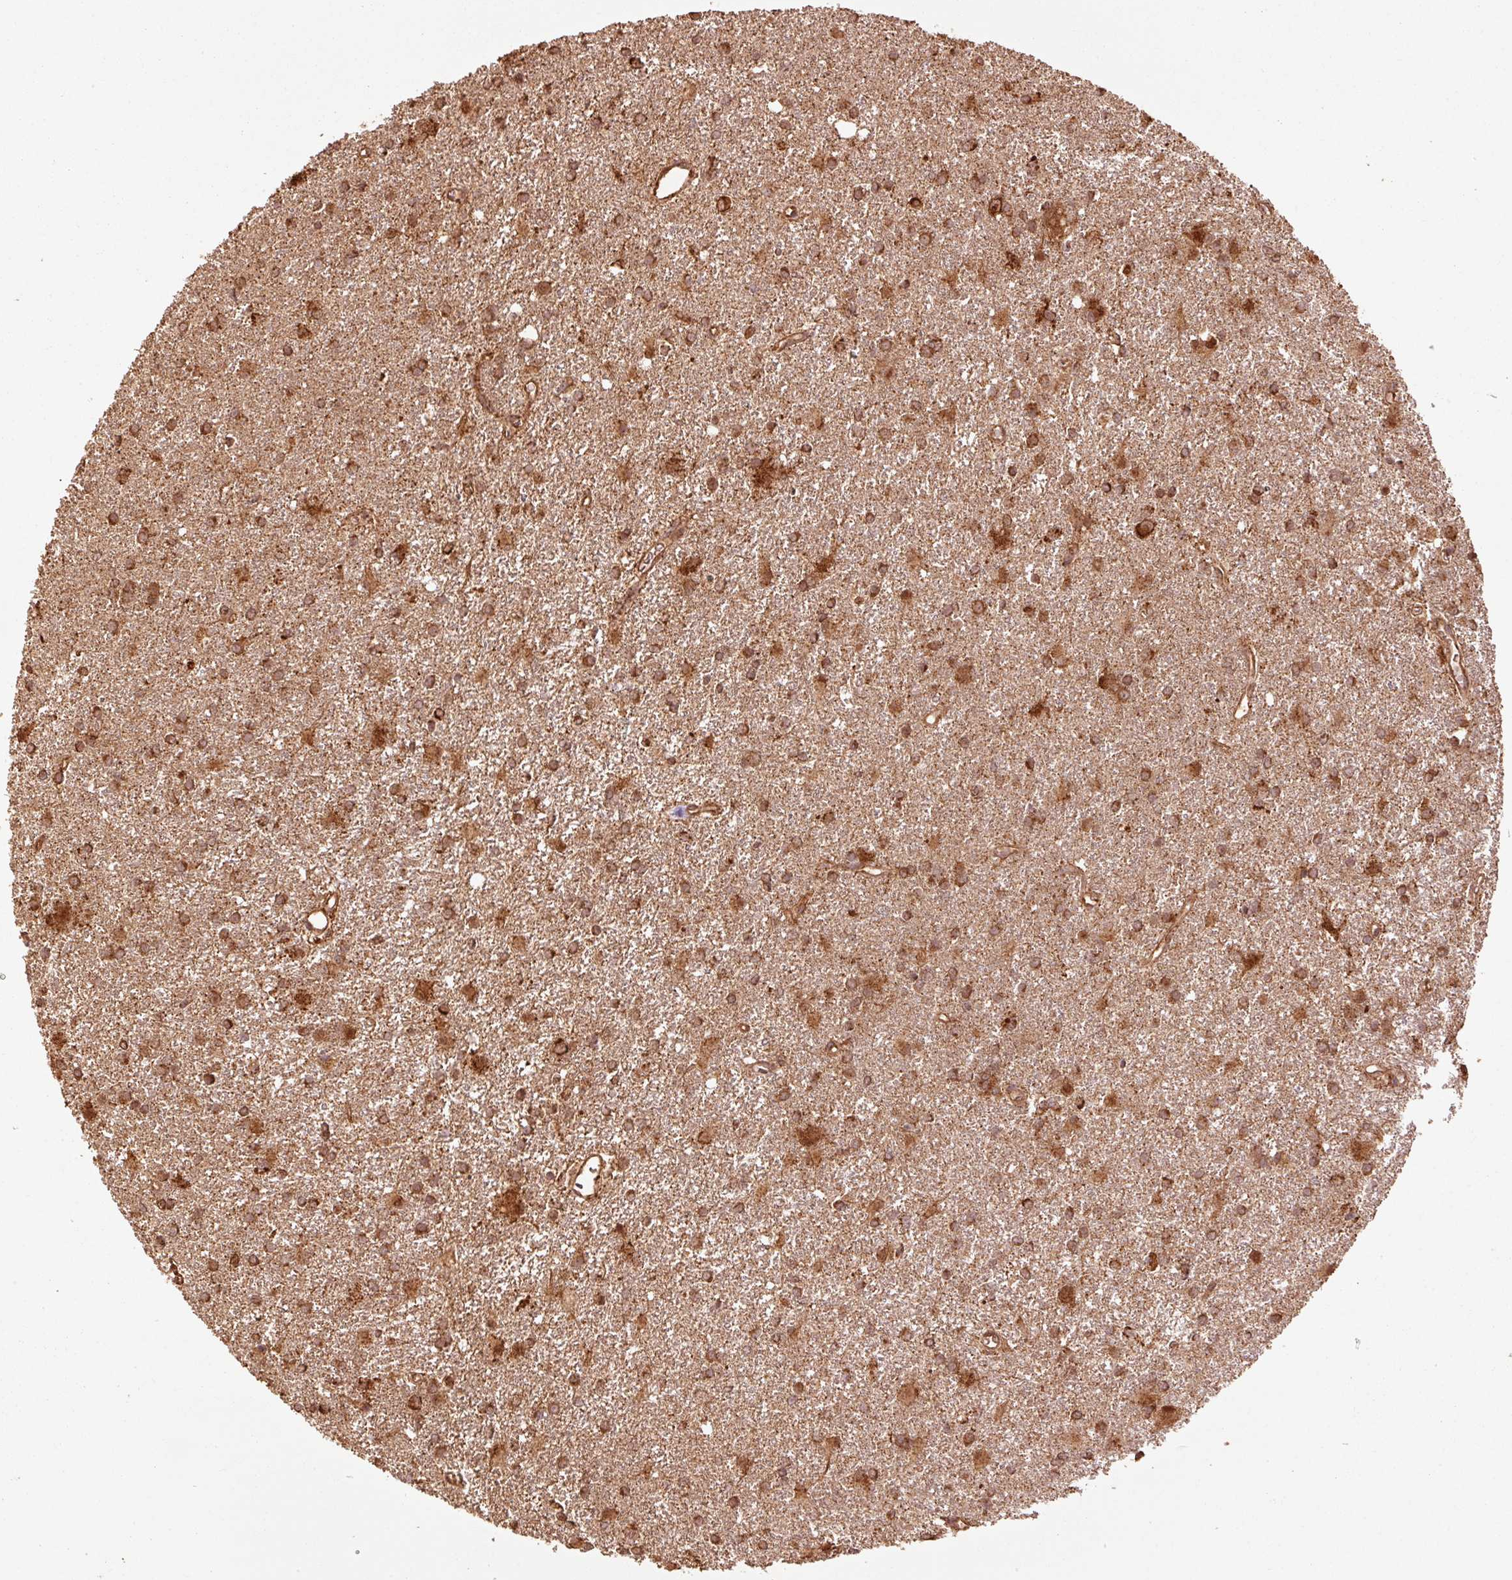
{"staining": {"intensity": "strong", "quantity": ">75%", "location": "cytoplasmic/membranous"}, "tissue": "glioma", "cell_type": "Tumor cells", "image_type": "cancer", "snomed": [{"axis": "morphology", "description": "Glioma, malignant, High grade"}, {"axis": "topography", "description": "Brain"}], "caption": "This is a photomicrograph of immunohistochemistry staining of malignant high-grade glioma, which shows strong staining in the cytoplasmic/membranous of tumor cells.", "gene": "MRPL16", "patient": {"sex": "female", "age": 50}}